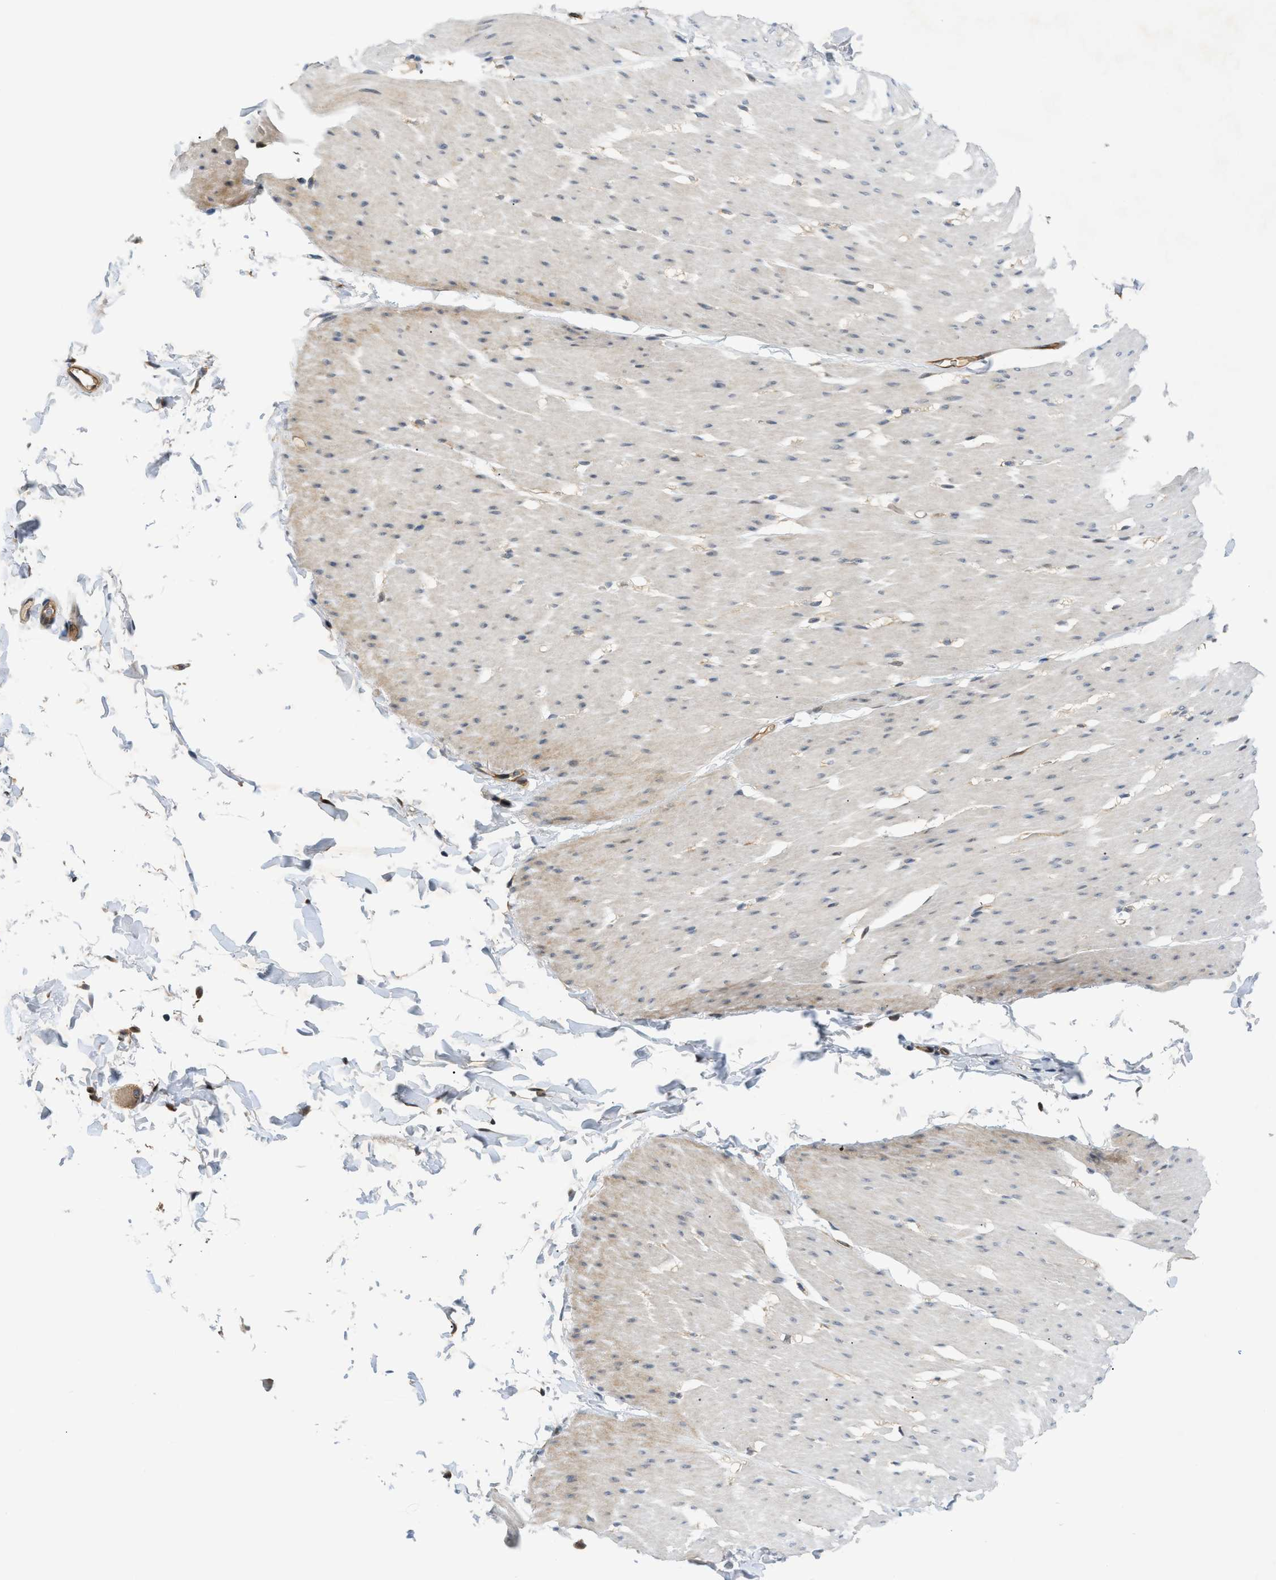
{"staining": {"intensity": "weak", "quantity": "<25%", "location": "cytoplasmic/membranous"}, "tissue": "smooth muscle", "cell_type": "Smooth muscle cells", "image_type": "normal", "snomed": [{"axis": "morphology", "description": "Normal tissue, NOS"}, {"axis": "topography", "description": "Smooth muscle"}, {"axis": "topography", "description": "Colon"}], "caption": "A histopathology image of human smooth muscle is negative for staining in smooth muscle cells. Brightfield microscopy of IHC stained with DAB (3,3'-diaminobenzidine) (brown) and hematoxylin (blue), captured at high magnification.", "gene": "TRAK2", "patient": {"sex": "male", "age": 67}}